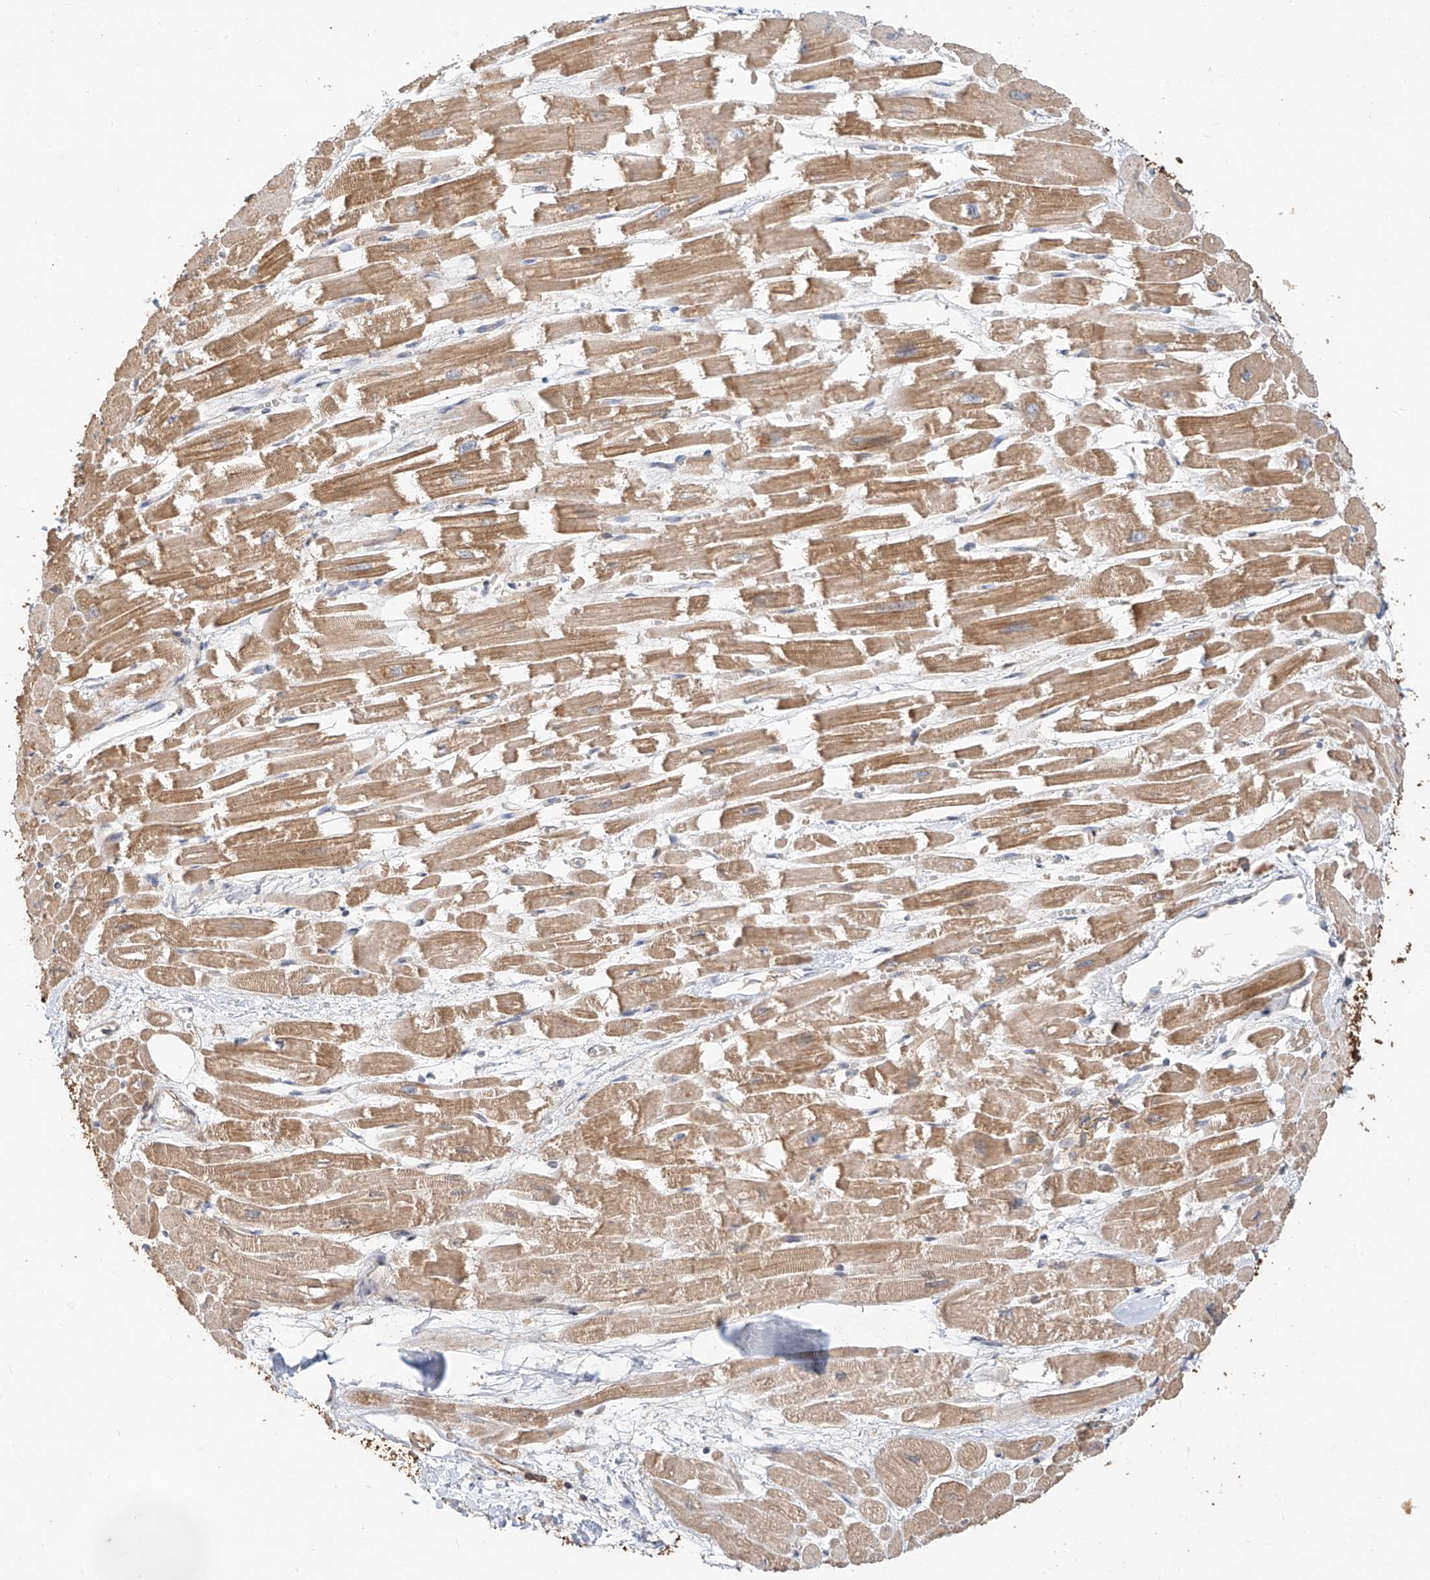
{"staining": {"intensity": "moderate", "quantity": ">75%", "location": "cytoplasmic/membranous"}, "tissue": "heart muscle", "cell_type": "Cardiomyocytes", "image_type": "normal", "snomed": [{"axis": "morphology", "description": "Normal tissue, NOS"}, {"axis": "topography", "description": "Heart"}], "caption": "This micrograph demonstrates immunohistochemistry staining of benign human heart muscle, with medium moderate cytoplasmic/membranous positivity in approximately >75% of cardiomyocytes.", "gene": "TMEM61", "patient": {"sex": "male", "age": 54}}